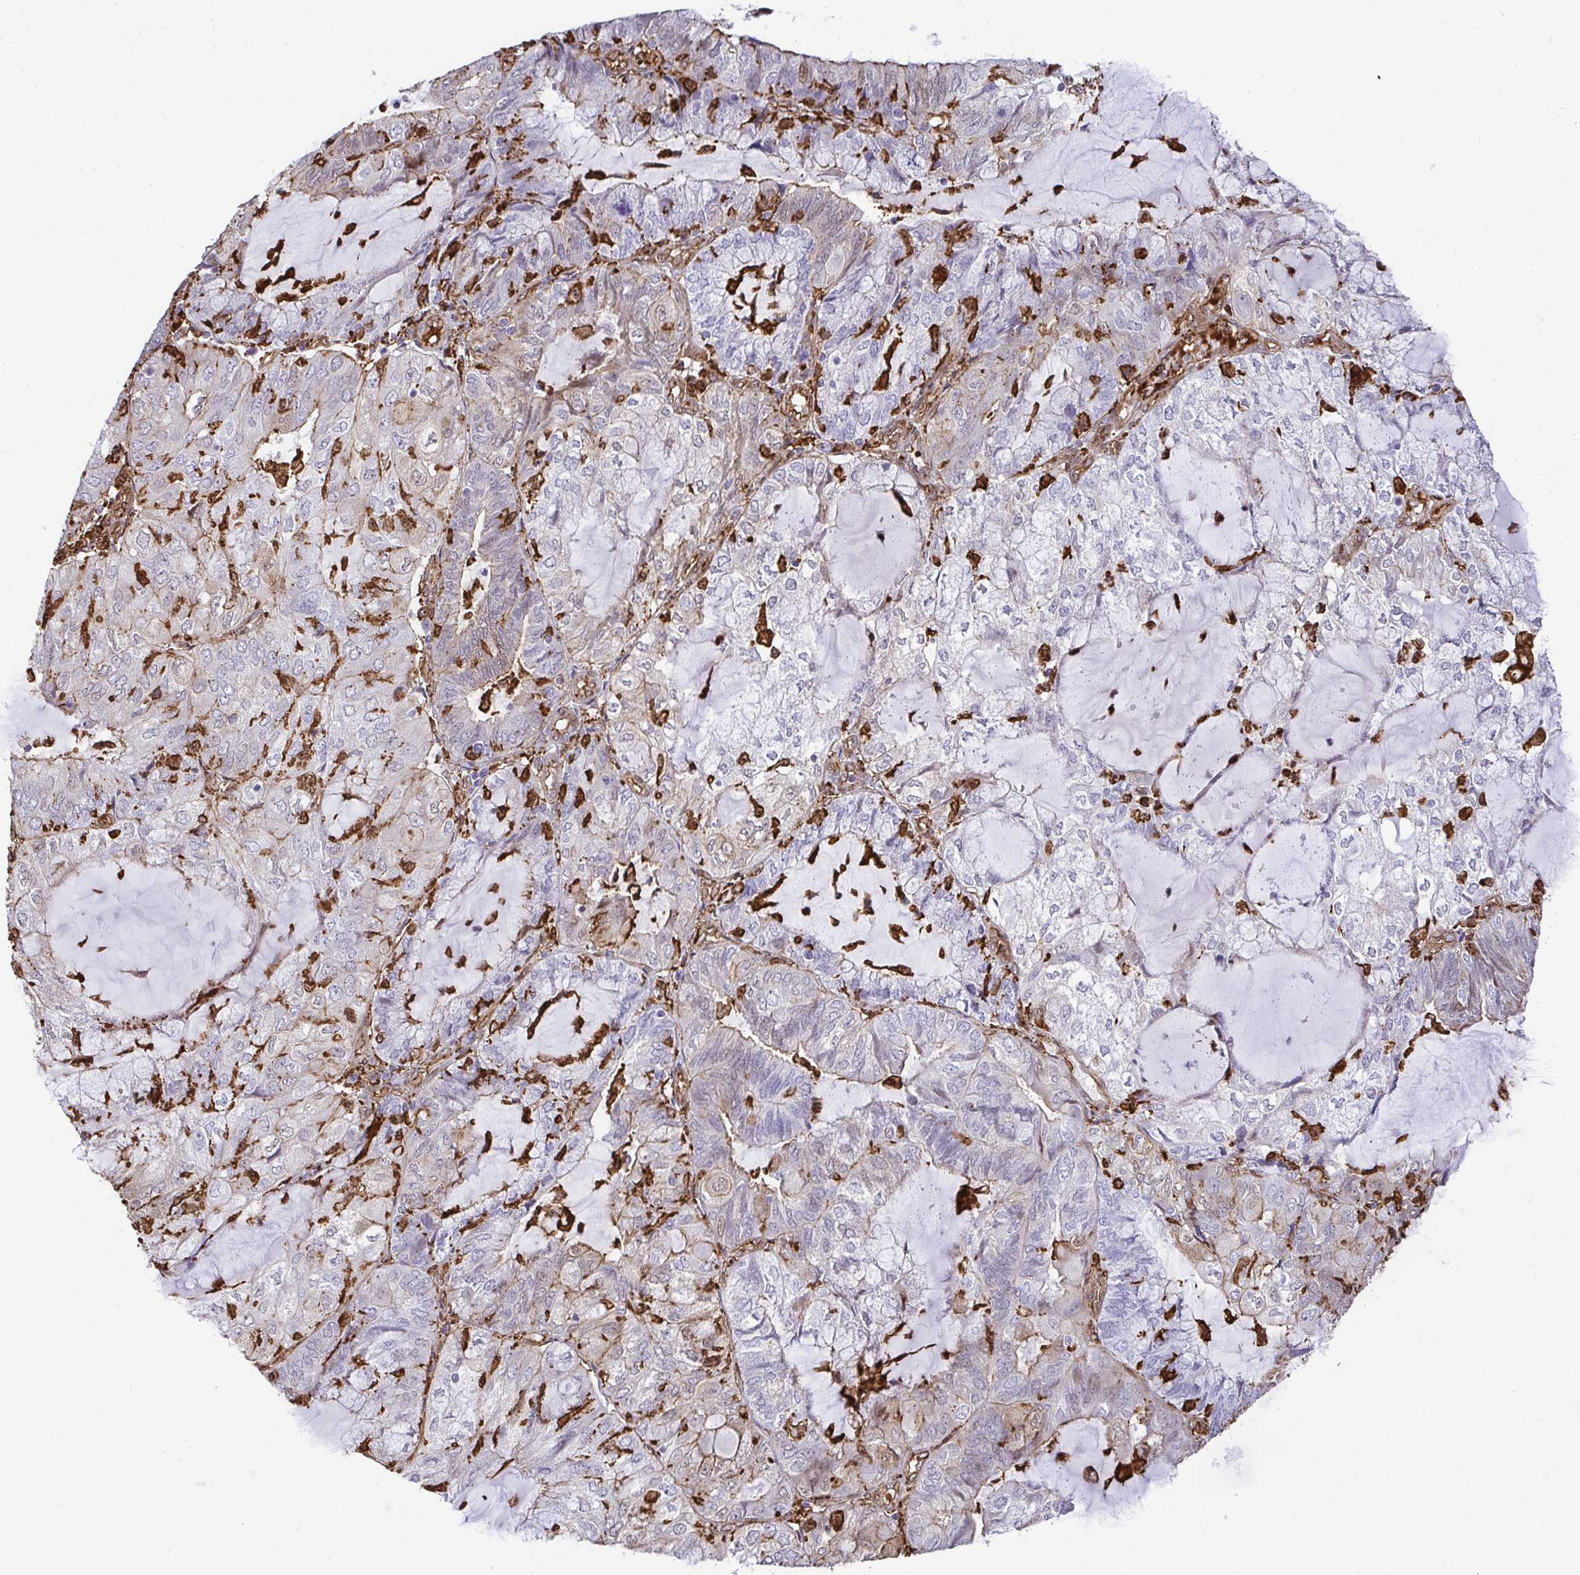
{"staining": {"intensity": "weak", "quantity": "<25%", "location": "cytoplasmic/membranous"}, "tissue": "endometrial cancer", "cell_type": "Tumor cells", "image_type": "cancer", "snomed": [{"axis": "morphology", "description": "Adenocarcinoma, NOS"}, {"axis": "topography", "description": "Endometrium"}], "caption": "A micrograph of human endometrial adenocarcinoma is negative for staining in tumor cells.", "gene": "GSN", "patient": {"sex": "female", "age": 81}}